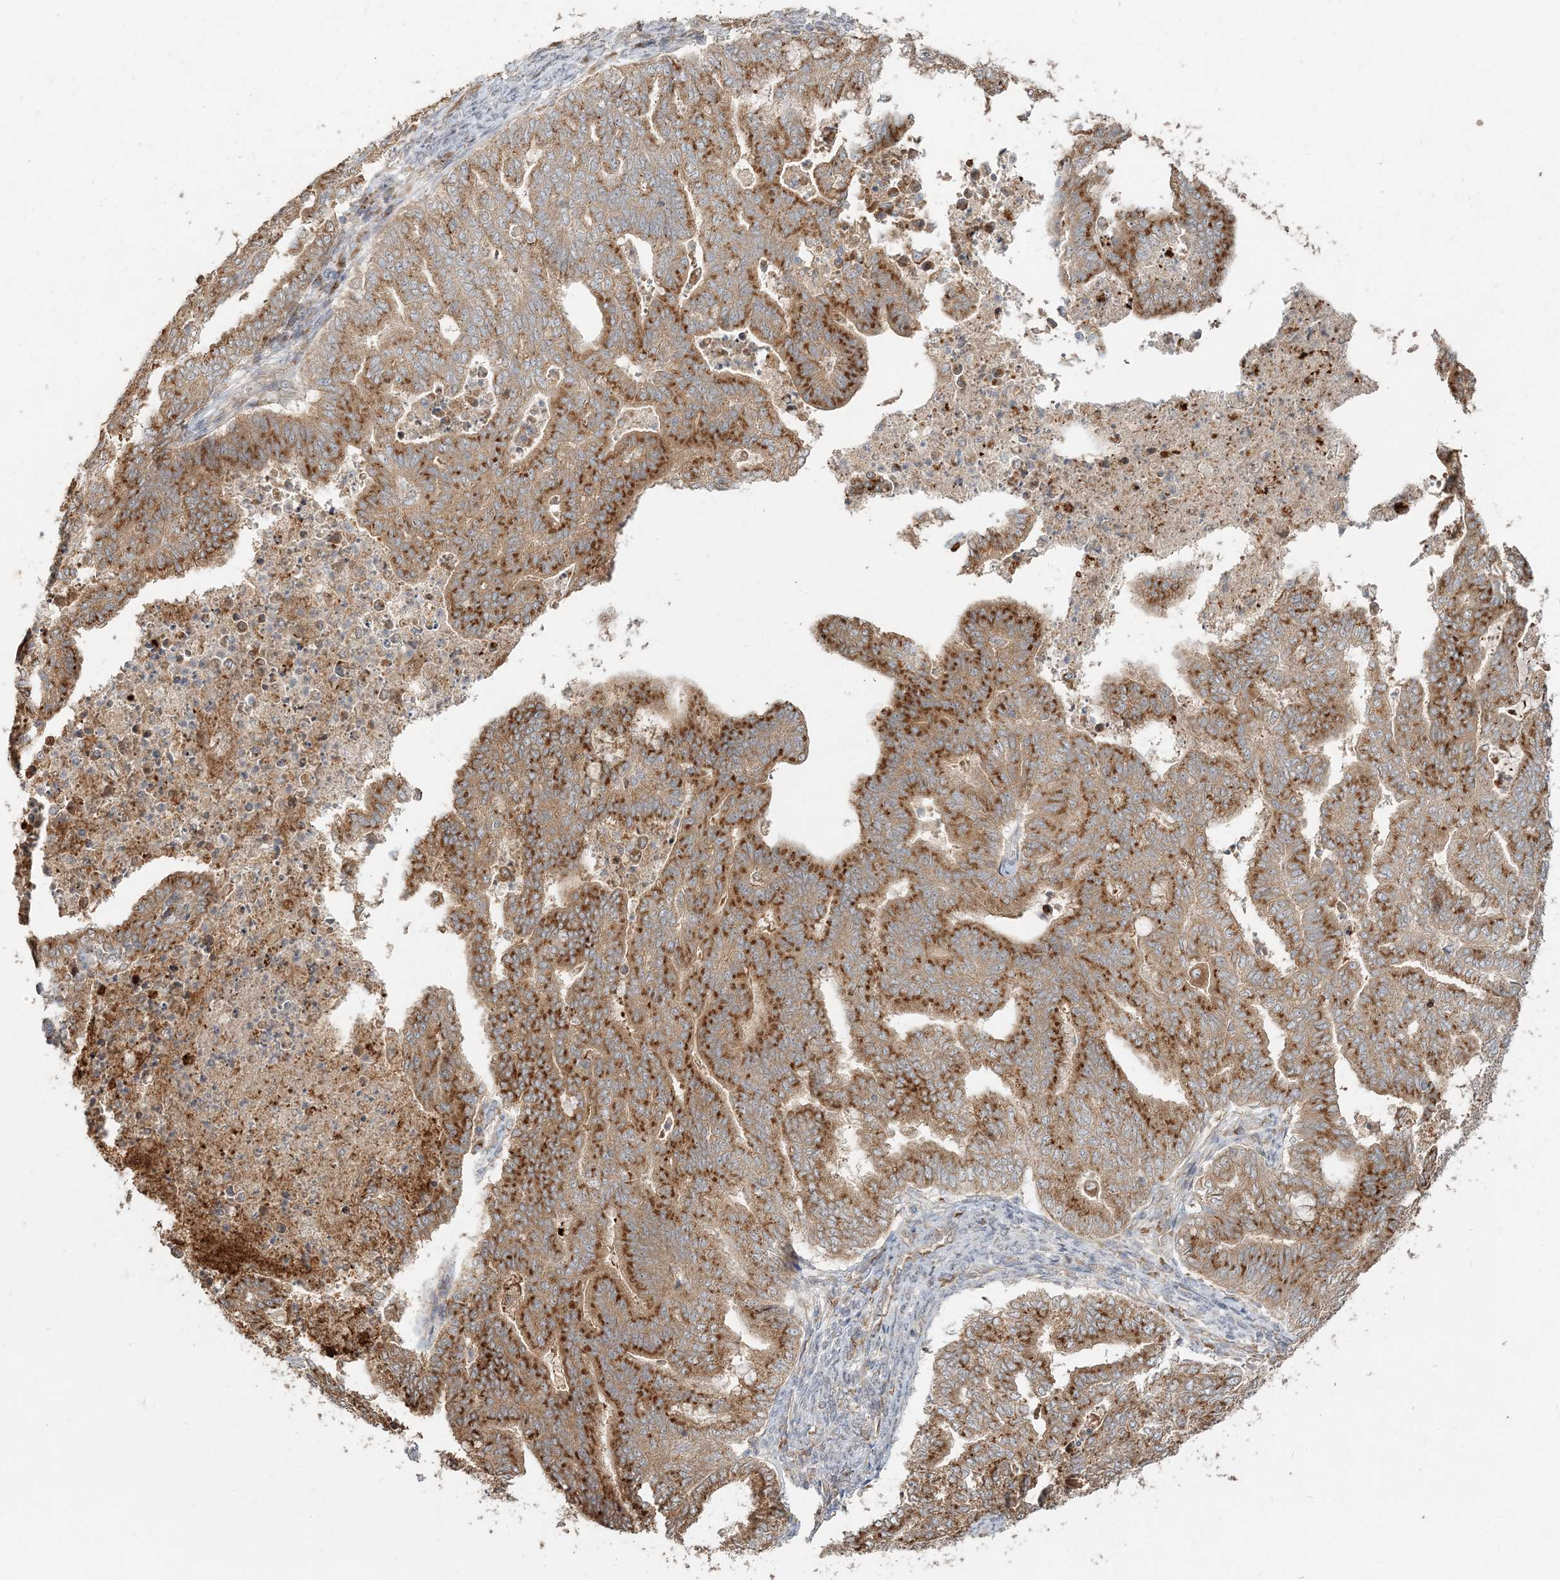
{"staining": {"intensity": "strong", "quantity": ">75%", "location": "cytoplasmic/membranous"}, "tissue": "endometrial cancer", "cell_type": "Tumor cells", "image_type": "cancer", "snomed": [{"axis": "morphology", "description": "Adenocarcinoma, NOS"}, {"axis": "topography", "description": "Endometrium"}], "caption": "Endometrial cancer stained with a brown dye shows strong cytoplasmic/membranous positive expression in approximately >75% of tumor cells.", "gene": "RAB14", "patient": {"sex": "female", "age": 79}}